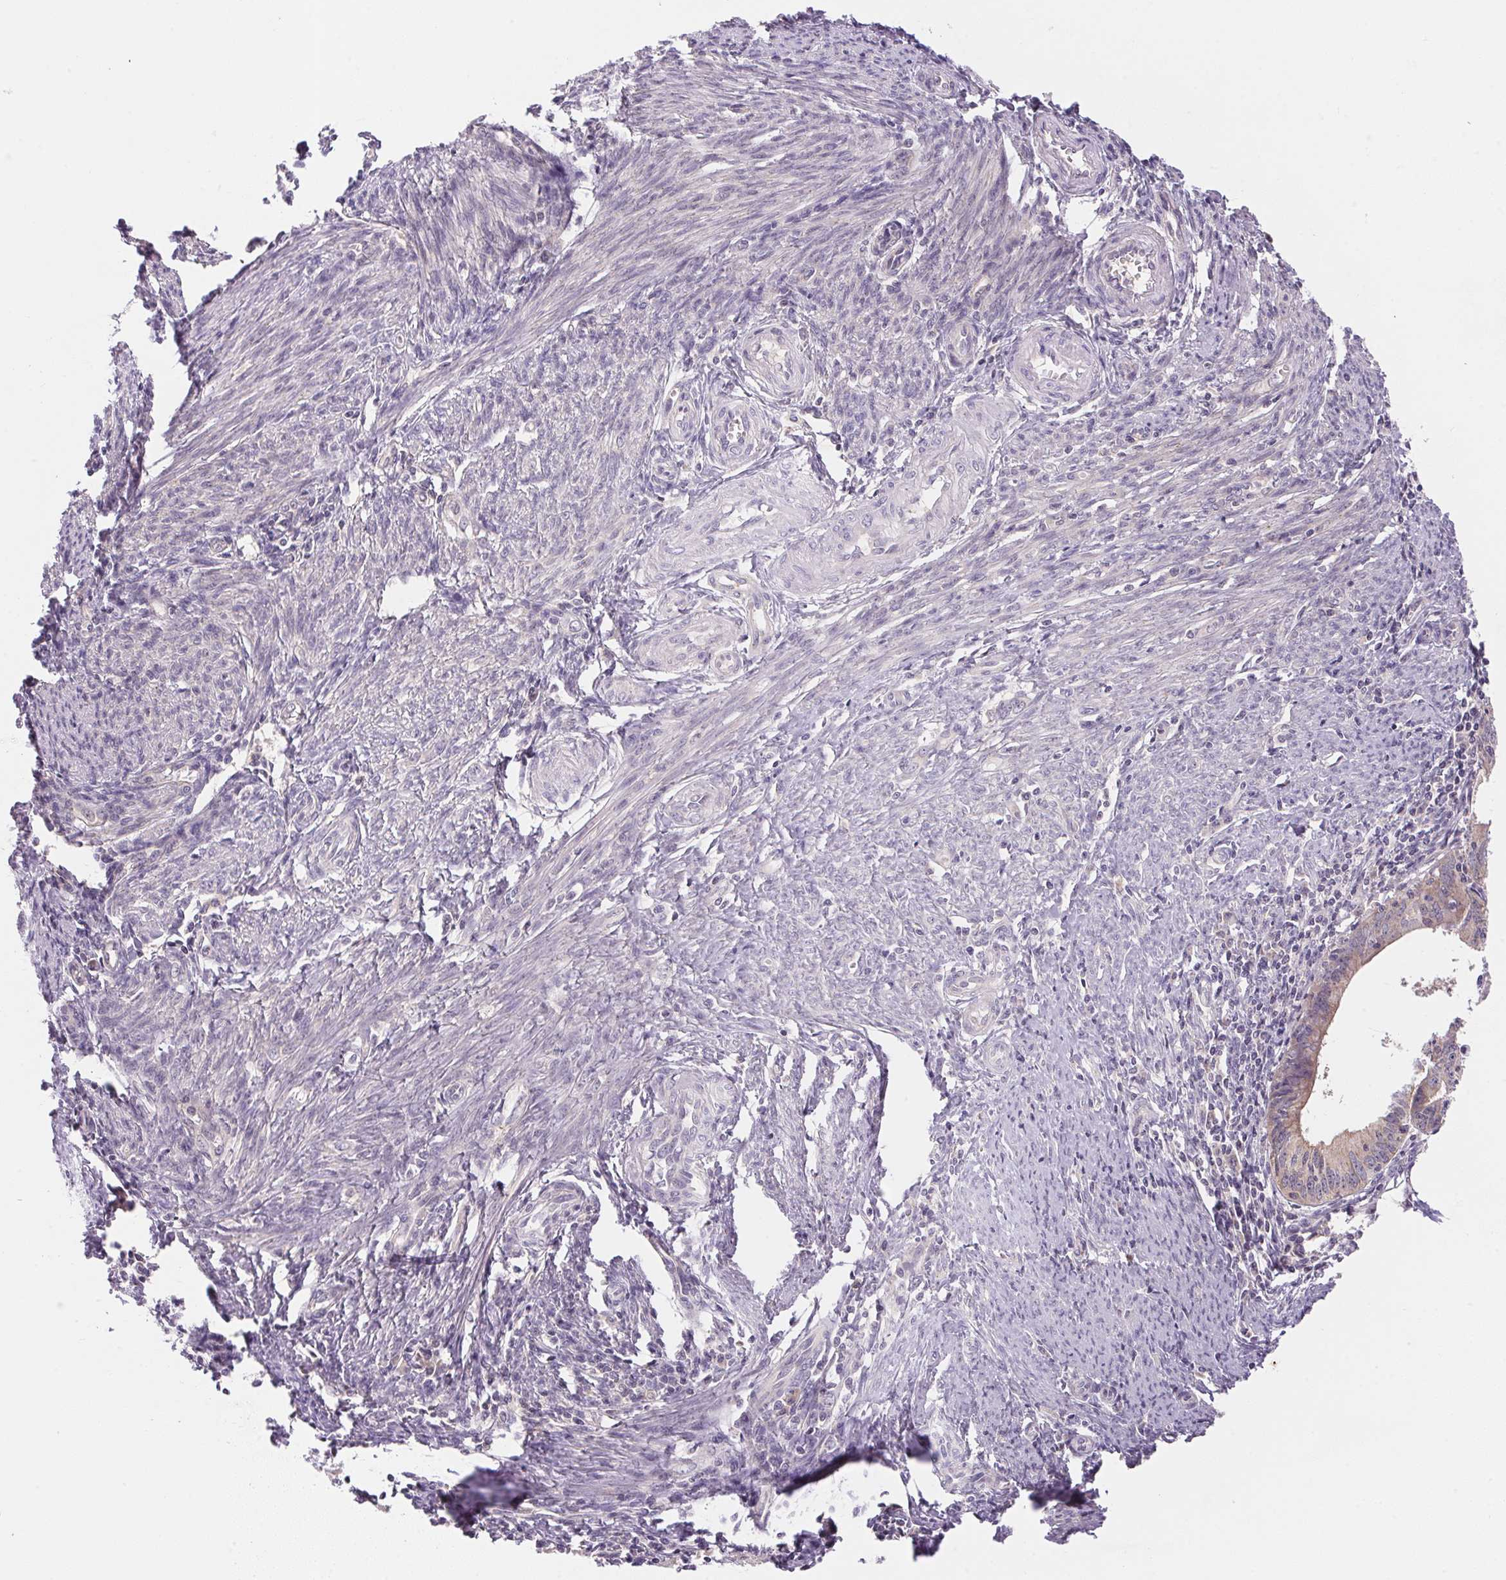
{"staining": {"intensity": "weak", "quantity": "<25%", "location": "cytoplasmic/membranous"}, "tissue": "endometrial cancer", "cell_type": "Tumor cells", "image_type": "cancer", "snomed": [{"axis": "morphology", "description": "Adenocarcinoma, NOS"}, {"axis": "topography", "description": "Endometrium"}], "caption": "DAB (3,3'-diaminobenzidine) immunohistochemical staining of human endometrial cancer shows no significant positivity in tumor cells.", "gene": "BNIP5", "patient": {"sex": "female", "age": 60}}